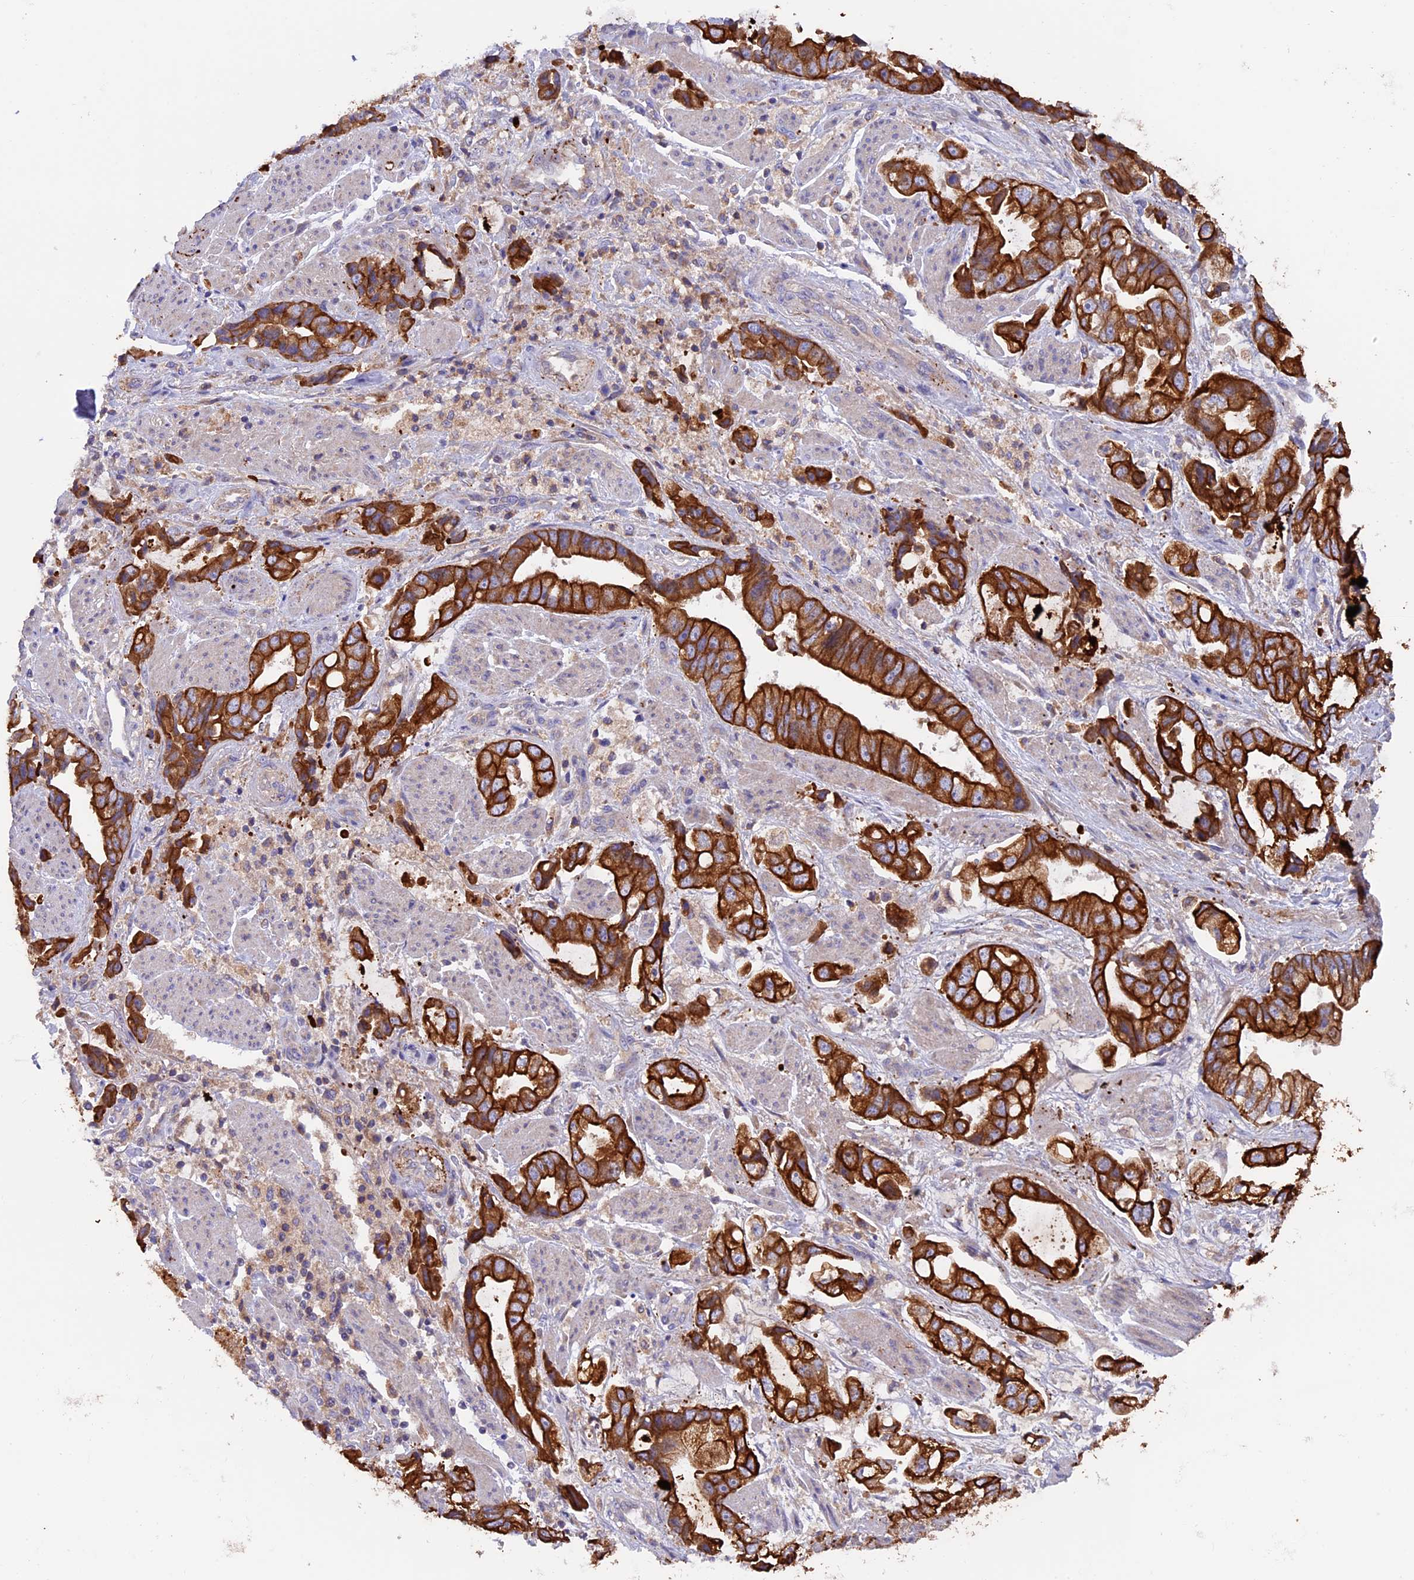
{"staining": {"intensity": "strong", "quantity": ">75%", "location": "cytoplasmic/membranous"}, "tissue": "stomach cancer", "cell_type": "Tumor cells", "image_type": "cancer", "snomed": [{"axis": "morphology", "description": "Adenocarcinoma, NOS"}, {"axis": "topography", "description": "Stomach"}], "caption": "DAB (3,3'-diaminobenzidine) immunohistochemical staining of human adenocarcinoma (stomach) shows strong cytoplasmic/membranous protein positivity in about >75% of tumor cells.", "gene": "PTPN9", "patient": {"sex": "male", "age": 62}}